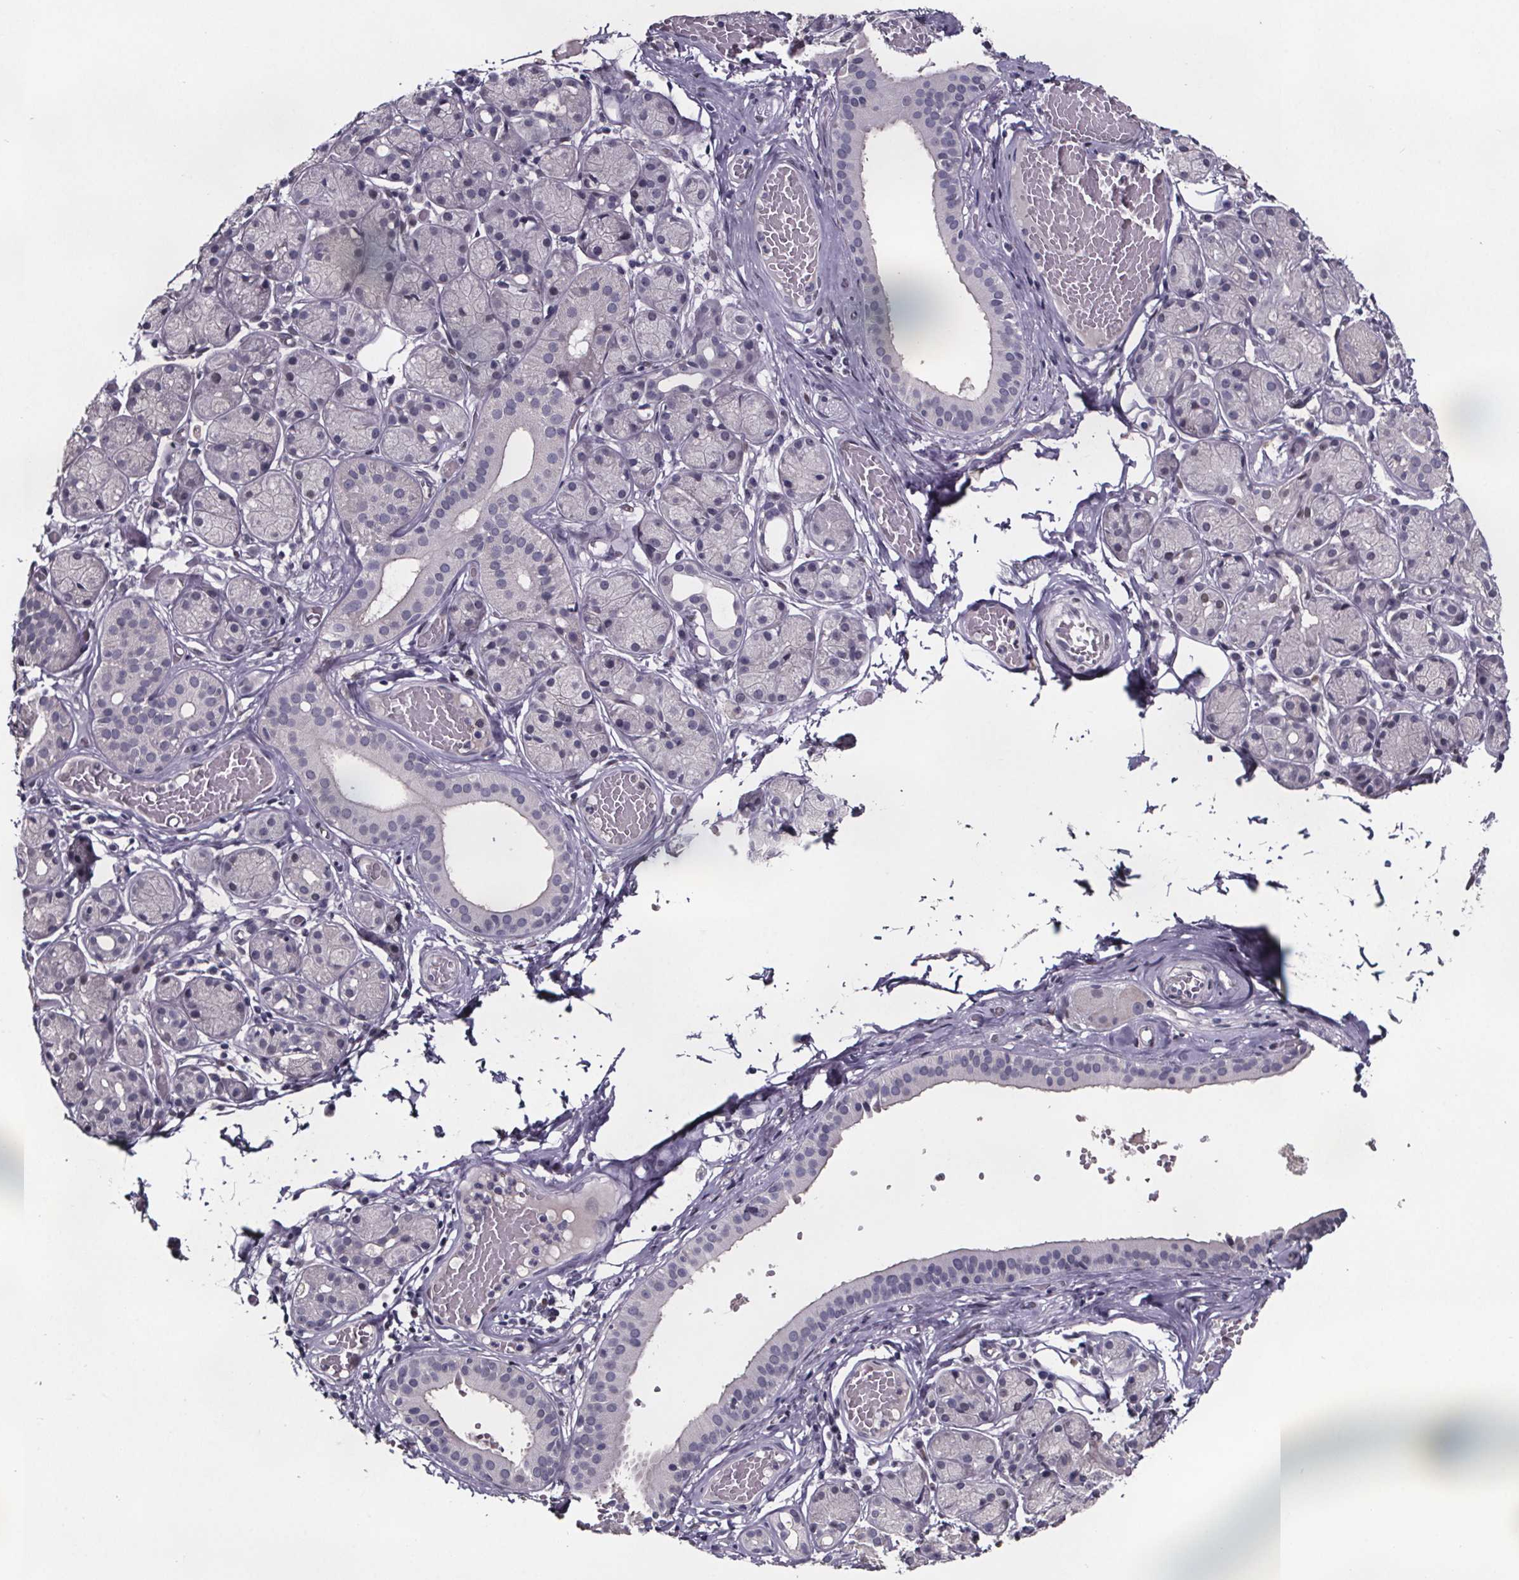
{"staining": {"intensity": "negative", "quantity": "none", "location": "none"}, "tissue": "salivary gland", "cell_type": "Glandular cells", "image_type": "normal", "snomed": [{"axis": "morphology", "description": "Normal tissue, NOS"}, {"axis": "topography", "description": "Salivary gland"}, {"axis": "topography", "description": "Peripheral nerve tissue"}], "caption": "An immunohistochemistry (IHC) histopathology image of unremarkable salivary gland is shown. There is no staining in glandular cells of salivary gland. Brightfield microscopy of IHC stained with DAB (3,3'-diaminobenzidine) (brown) and hematoxylin (blue), captured at high magnification.", "gene": "AR", "patient": {"sex": "male", "age": 71}}